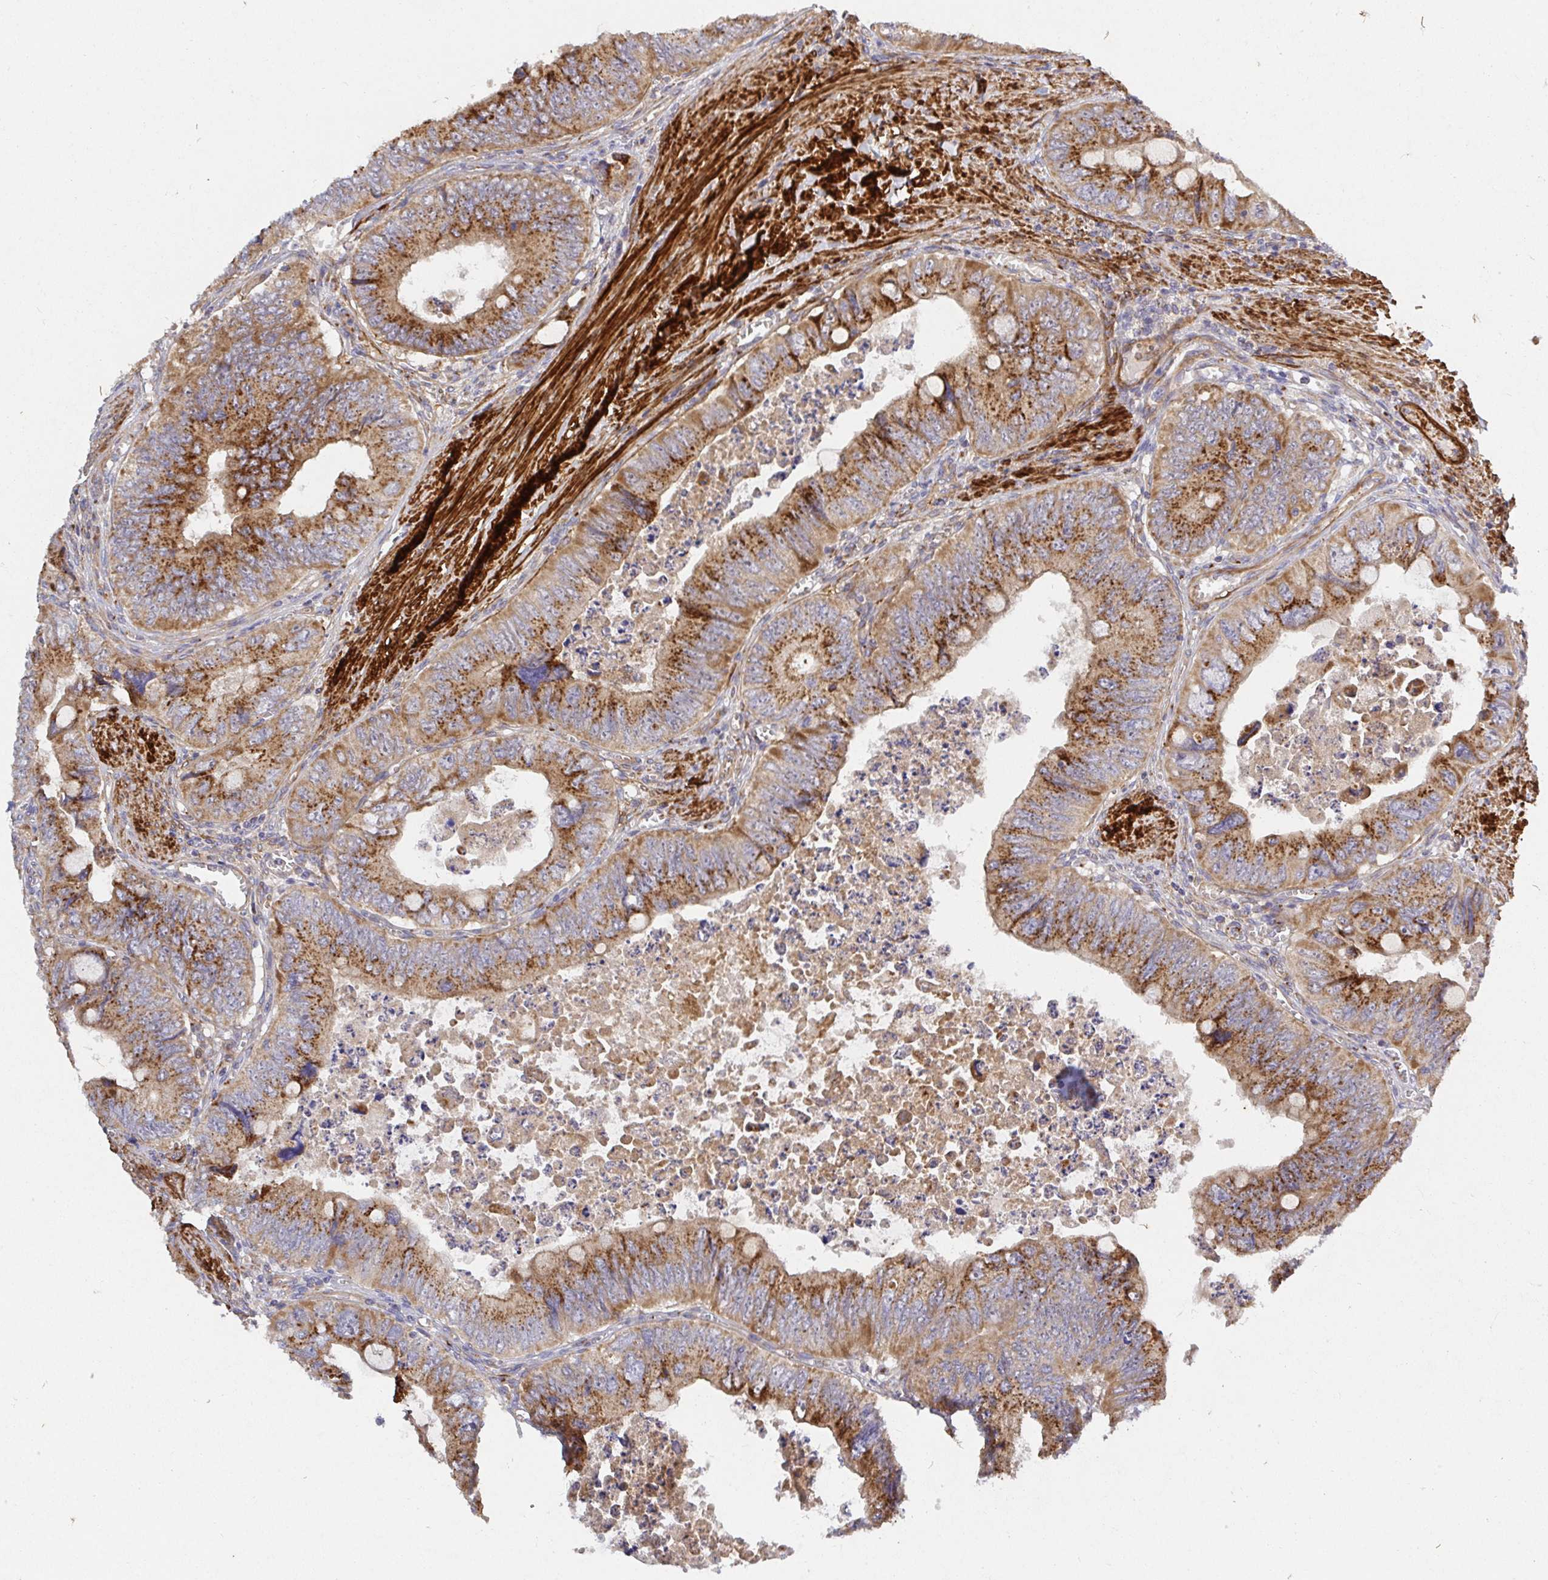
{"staining": {"intensity": "strong", "quantity": ">75%", "location": "cytoplasmic/membranous"}, "tissue": "colorectal cancer", "cell_type": "Tumor cells", "image_type": "cancer", "snomed": [{"axis": "morphology", "description": "Adenocarcinoma, NOS"}, {"axis": "topography", "description": "Colon"}], "caption": "Protein staining by IHC shows strong cytoplasmic/membranous positivity in approximately >75% of tumor cells in colorectal cancer (adenocarcinoma).", "gene": "TM9SF4", "patient": {"sex": "female", "age": 84}}